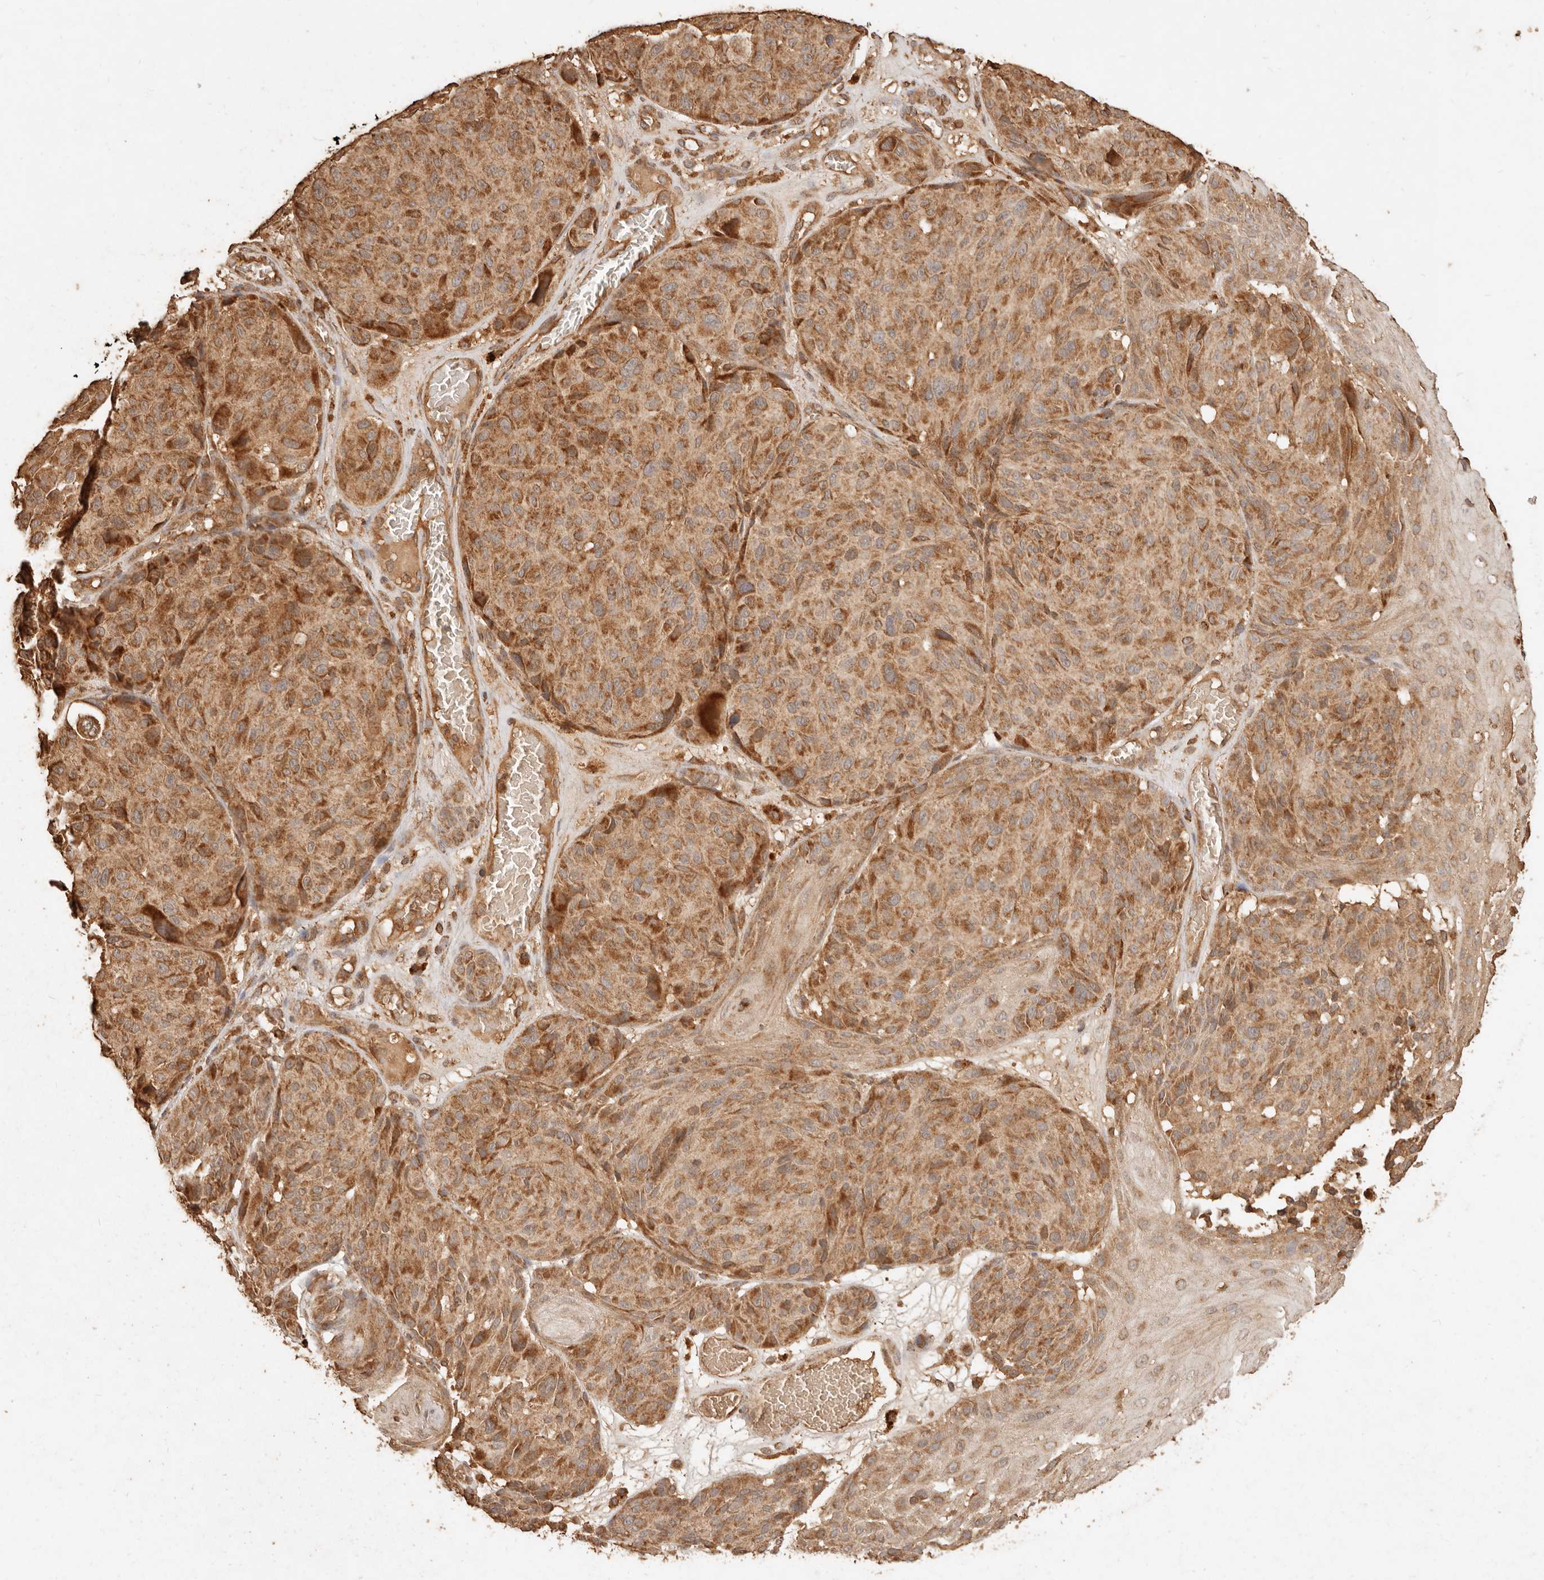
{"staining": {"intensity": "moderate", "quantity": ">75%", "location": "cytoplasmic/membranous"}, "tissue": "melanoma", "cell_type": "Tumor cells", "image_type": "cancer", "snomed": [{"axis": "morphology", "description": "Malignant melanoma, NOS"}, {"axis": "topography", "description": "Skin"}], "caption": "Melanoma stained with DAB immunohistochemistry (IHC) shows medium levels of moderate cytoplasmic/membranous expression in about >75% of tumor cells.", "gene": "FAM180B", "patient": {"sex": "male", "age": 83}}